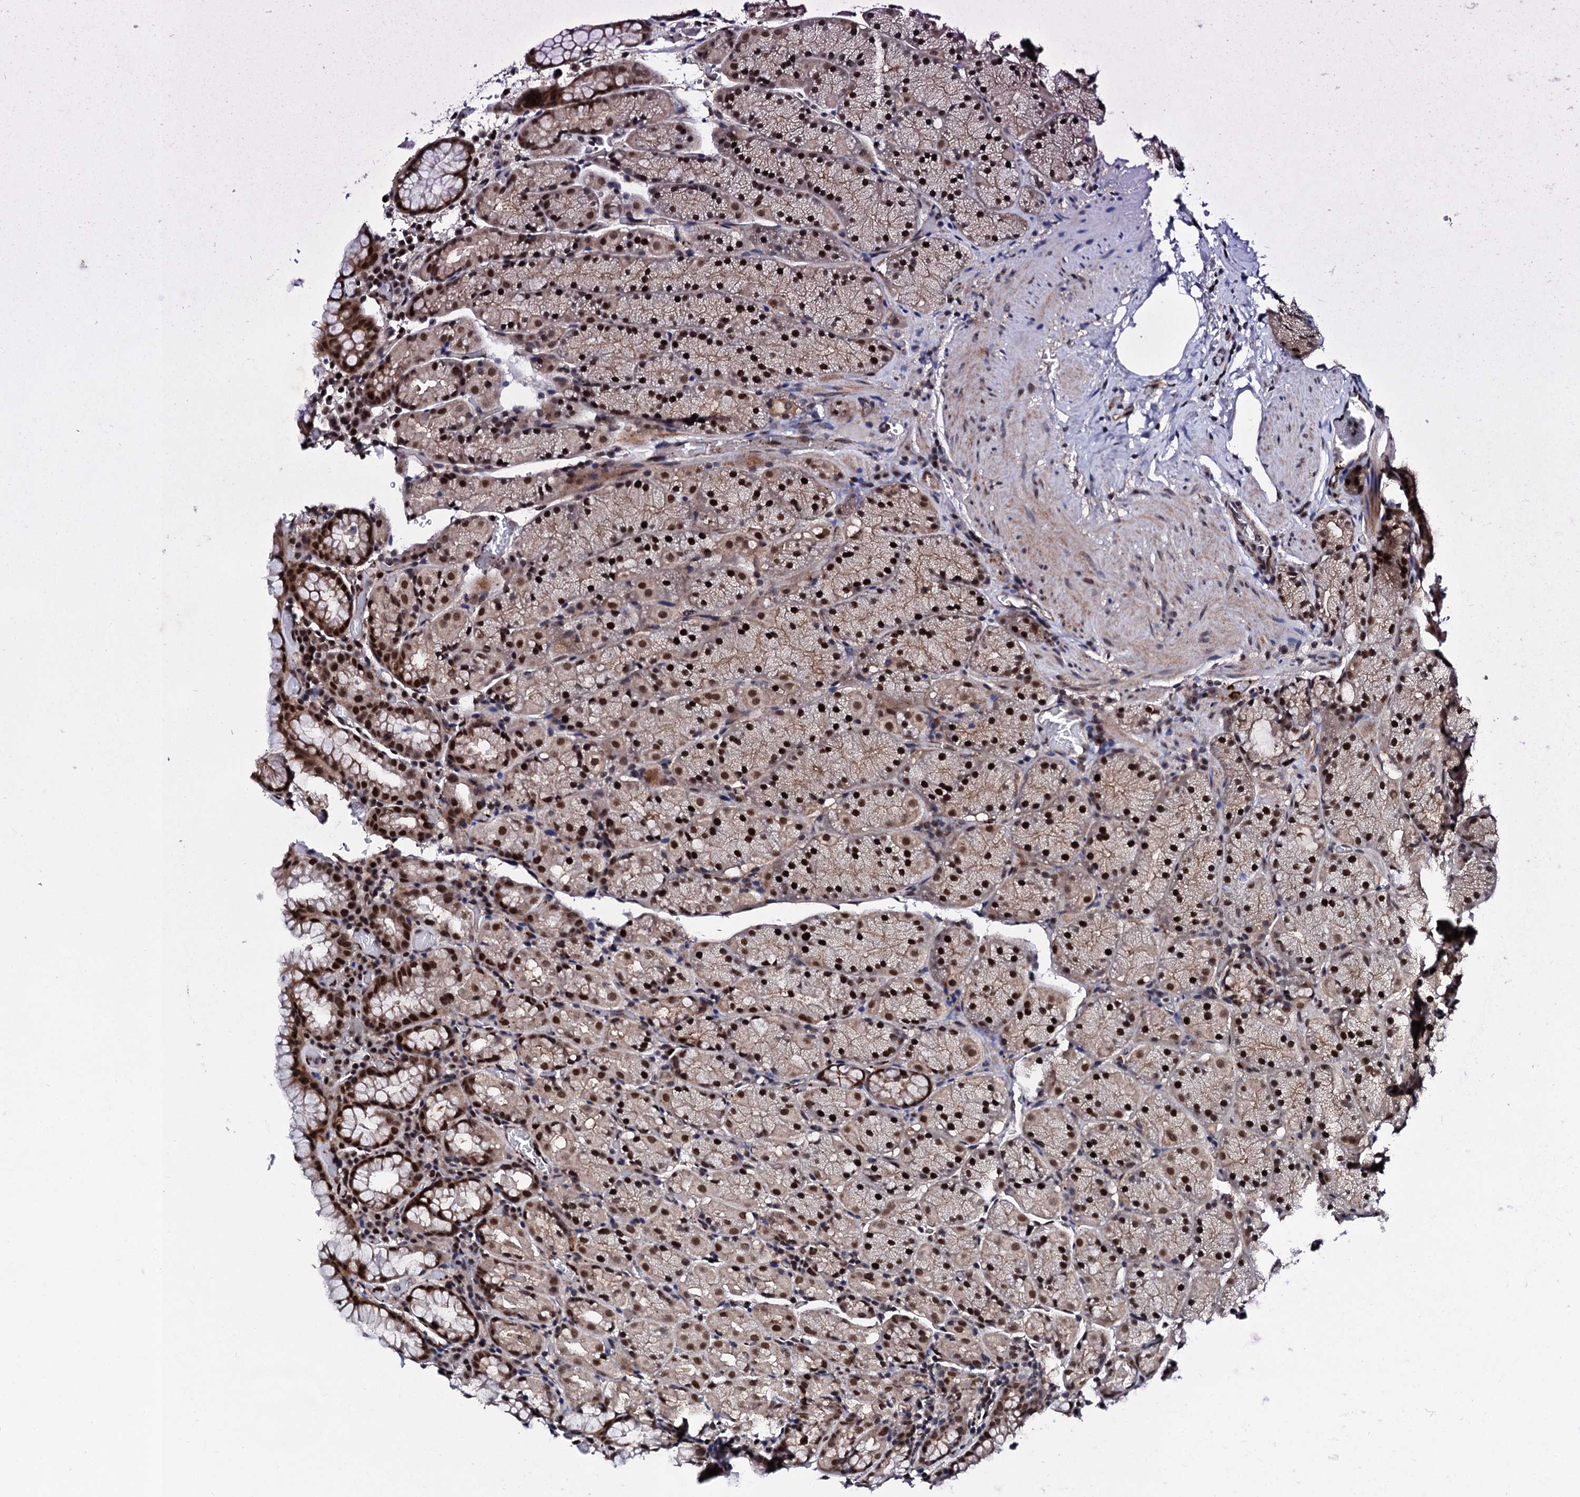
{"staining": {"intensity": "strong", "quantity": ">75%", "location": "nuclear"}, "tissue": "stomach", "cell_type": "Glandular cells", "image_type": "normal", "snomed": [{"axis": "morphology", "description": "Normal tissue, NOS"}, {"axis": "topography", "description": "Stomach, upper"}, {"axis": "topography", "description": "Stomach, lower"}], "caption": "Protein staining shows strong nuclear staining in about >75% of glandular cells in normal stomach. (IHC, brightfield microscopy, high magnification).", "gene": "CSTF3", "patient": {"sex": "male", "age": 80}}